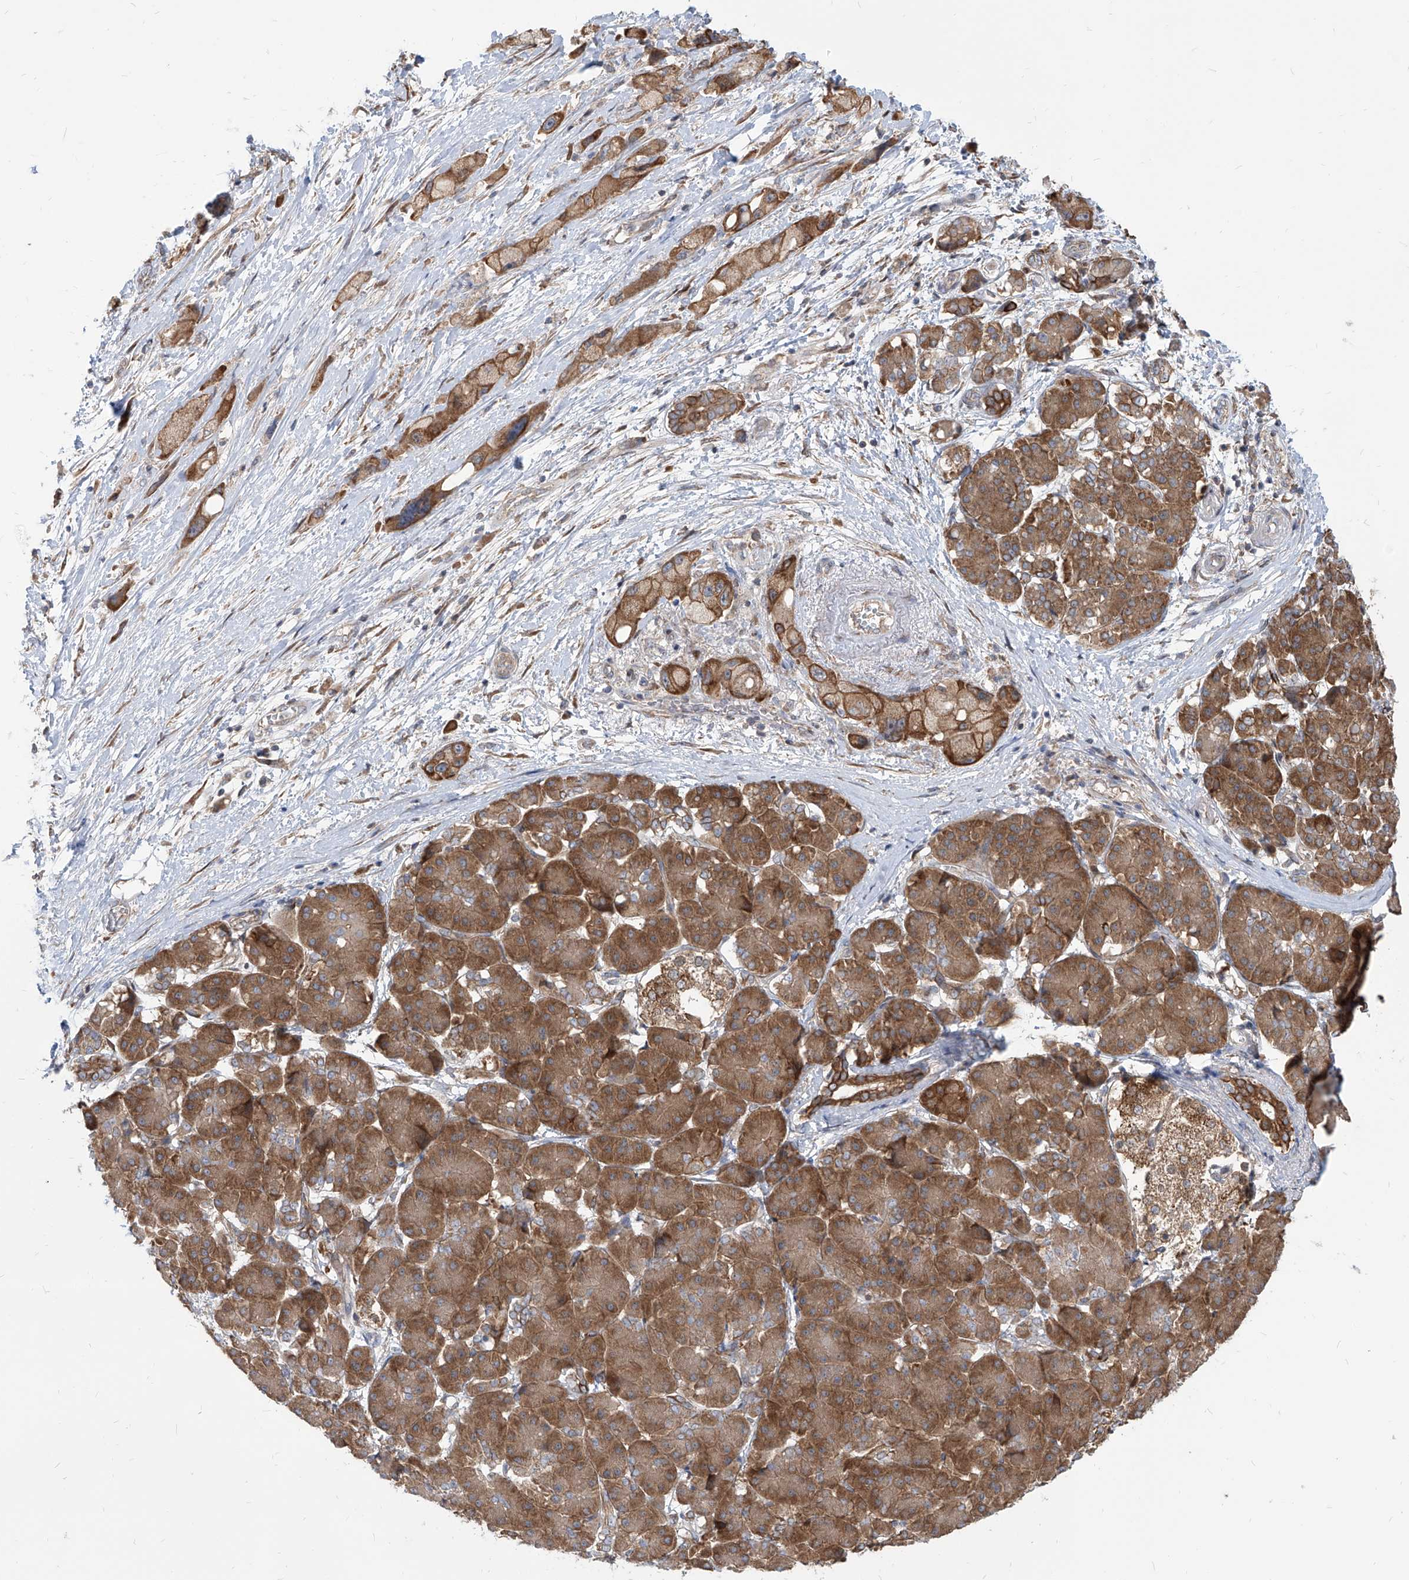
{"staining": {"intensity": "moderate", "quantity": ">75%", "location": "cytoplasmic/membranous"}, "tissue": "pancreatic cancer", "cell_type": "Tumor cells", "image_type": "cancer", "snomed": [{"axis": "morphology", "description": "Normal tissue, NOS"}, {"axis": "morphology", "description": "Adenocarcinoma, NOS"}, {"axis": "topography", "description": "Pancreas"}], "caption": "Adenocarcinoma (pancreatic) stained with a protein marker displays moderate staining in tumor cells.", "gene": "FAM83B", "patient": {"sex": "female", "age": 68}}